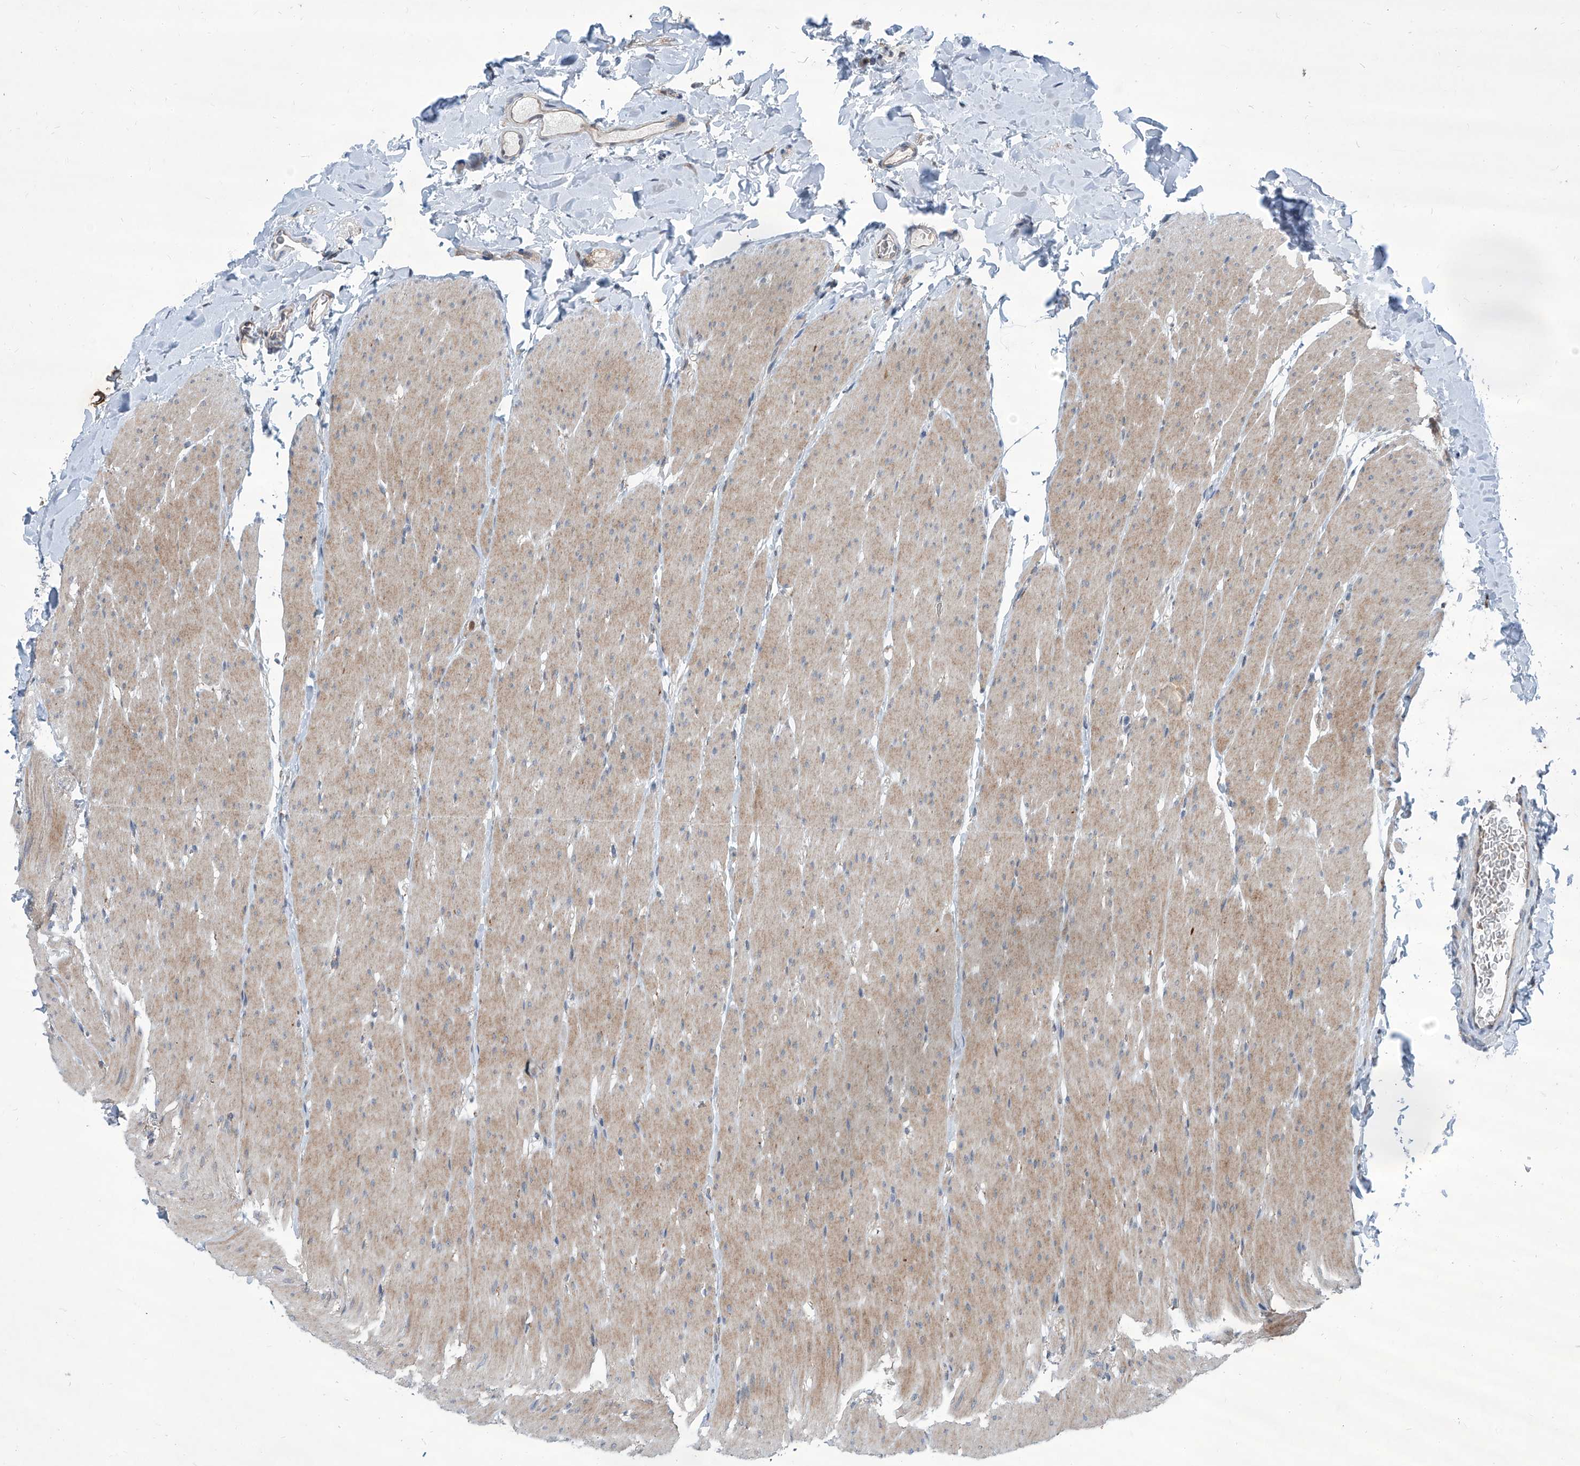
{"staining": {"intensity": "weak", "quantity": "25%-75%", "location": "cytoplasmic/membranous"}, "tissue": "colon", "cell_type": "Endothelial cells", "image_type": "normal", "snomed": [{"axis": "morphology", "description": "Normal tissue, NOS"}, {"axis": "topography", "description": "Colon"}], "caption": "Endothelial cells exhibit low levels of weak cytoplasmic/membranous staining in about 25%-75% of cells in benign human colon. (DAB (3,3'-diaminobenzidine) IHC, brown staining for protein, blue staining for nuclei).", "gene": "USP48", "patient": {"sex": "female", "age": 62}}